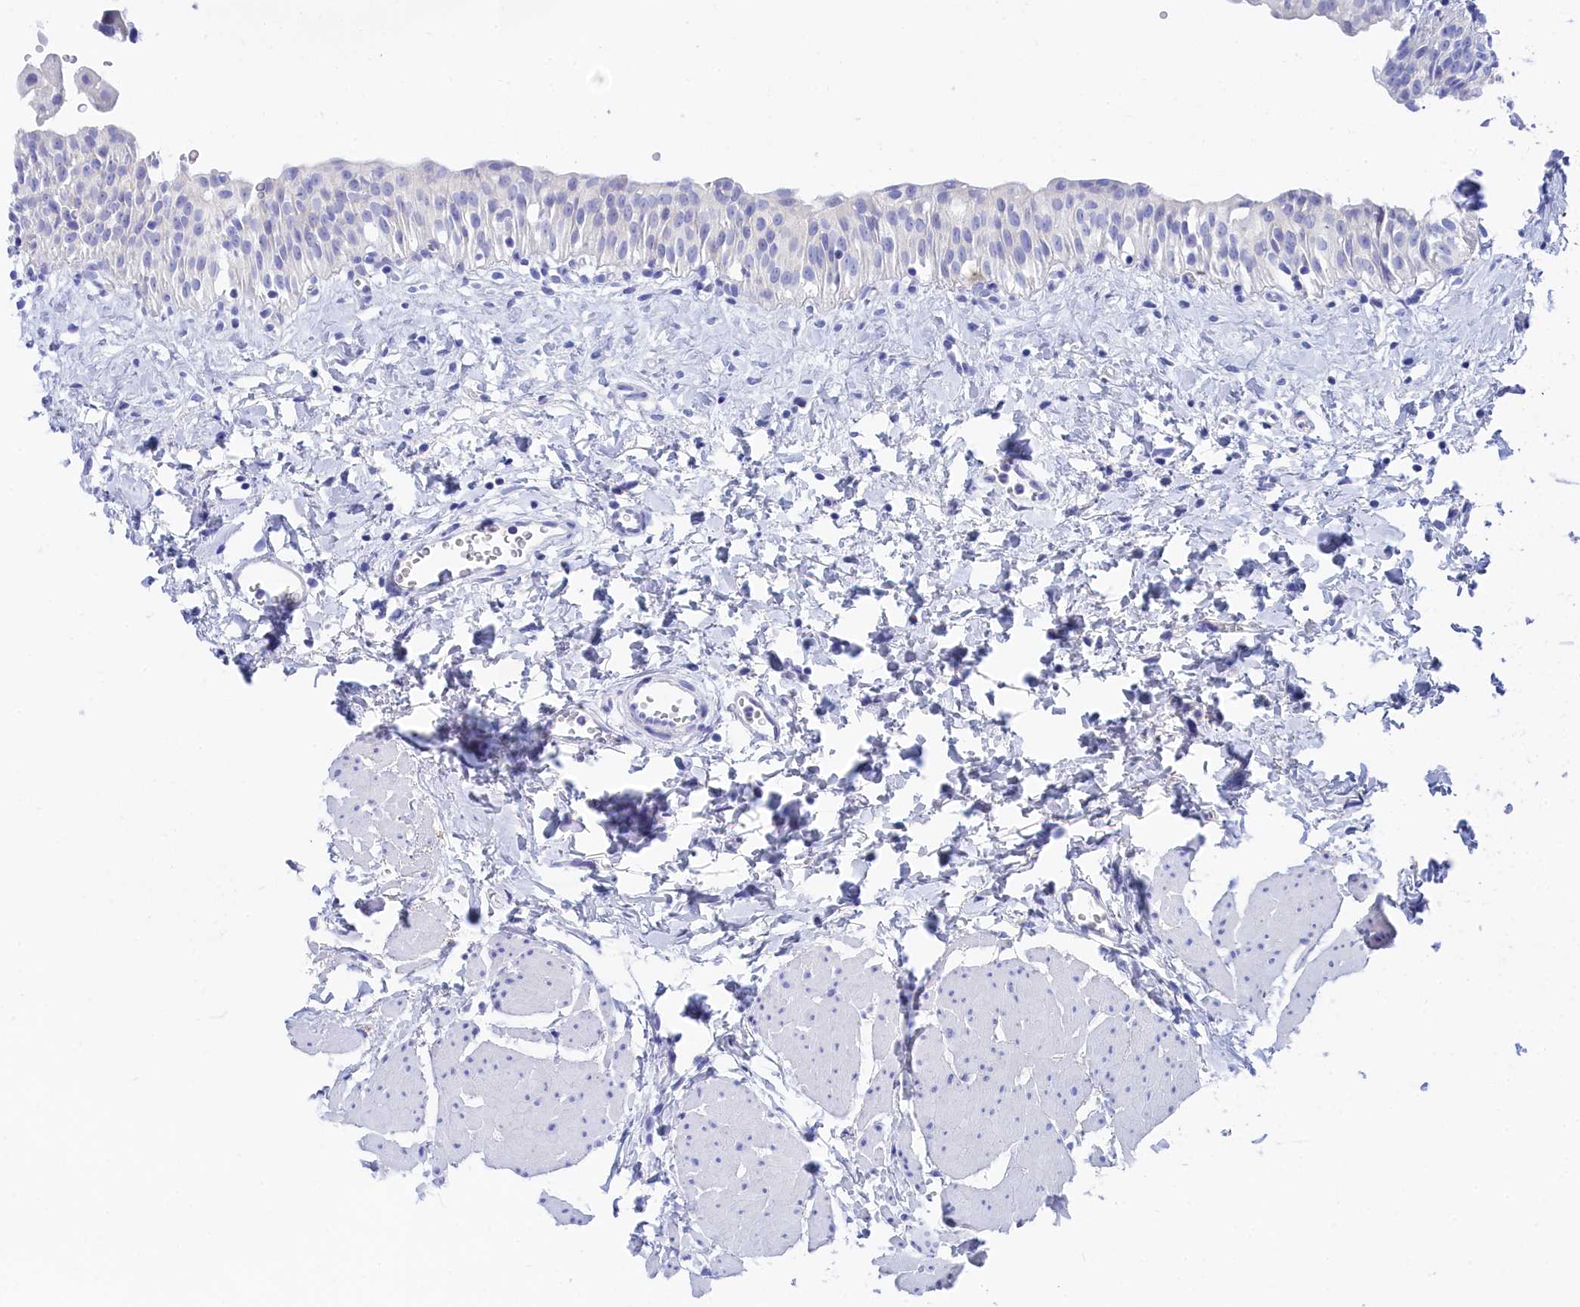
{"staining": {"intensity": "negative", "quantity": "none", "location": "none"}, "tissue": "urinary bladder", "cell_type": "Urothelial cells", "image_type": "normal", "snomed": [{"axis": "morphology", "description": "Normal tissue, NOS"}, {"axis": "topography", "description": "Urinary bladder"}], "caption": "IHC micrograph of benign urinary bladder: urinary bladder stained with DAB shows no significant protein positivity in urothelial cells.", "gene": "TRIM10", "patient": {"sex": "male", "age": 51}}